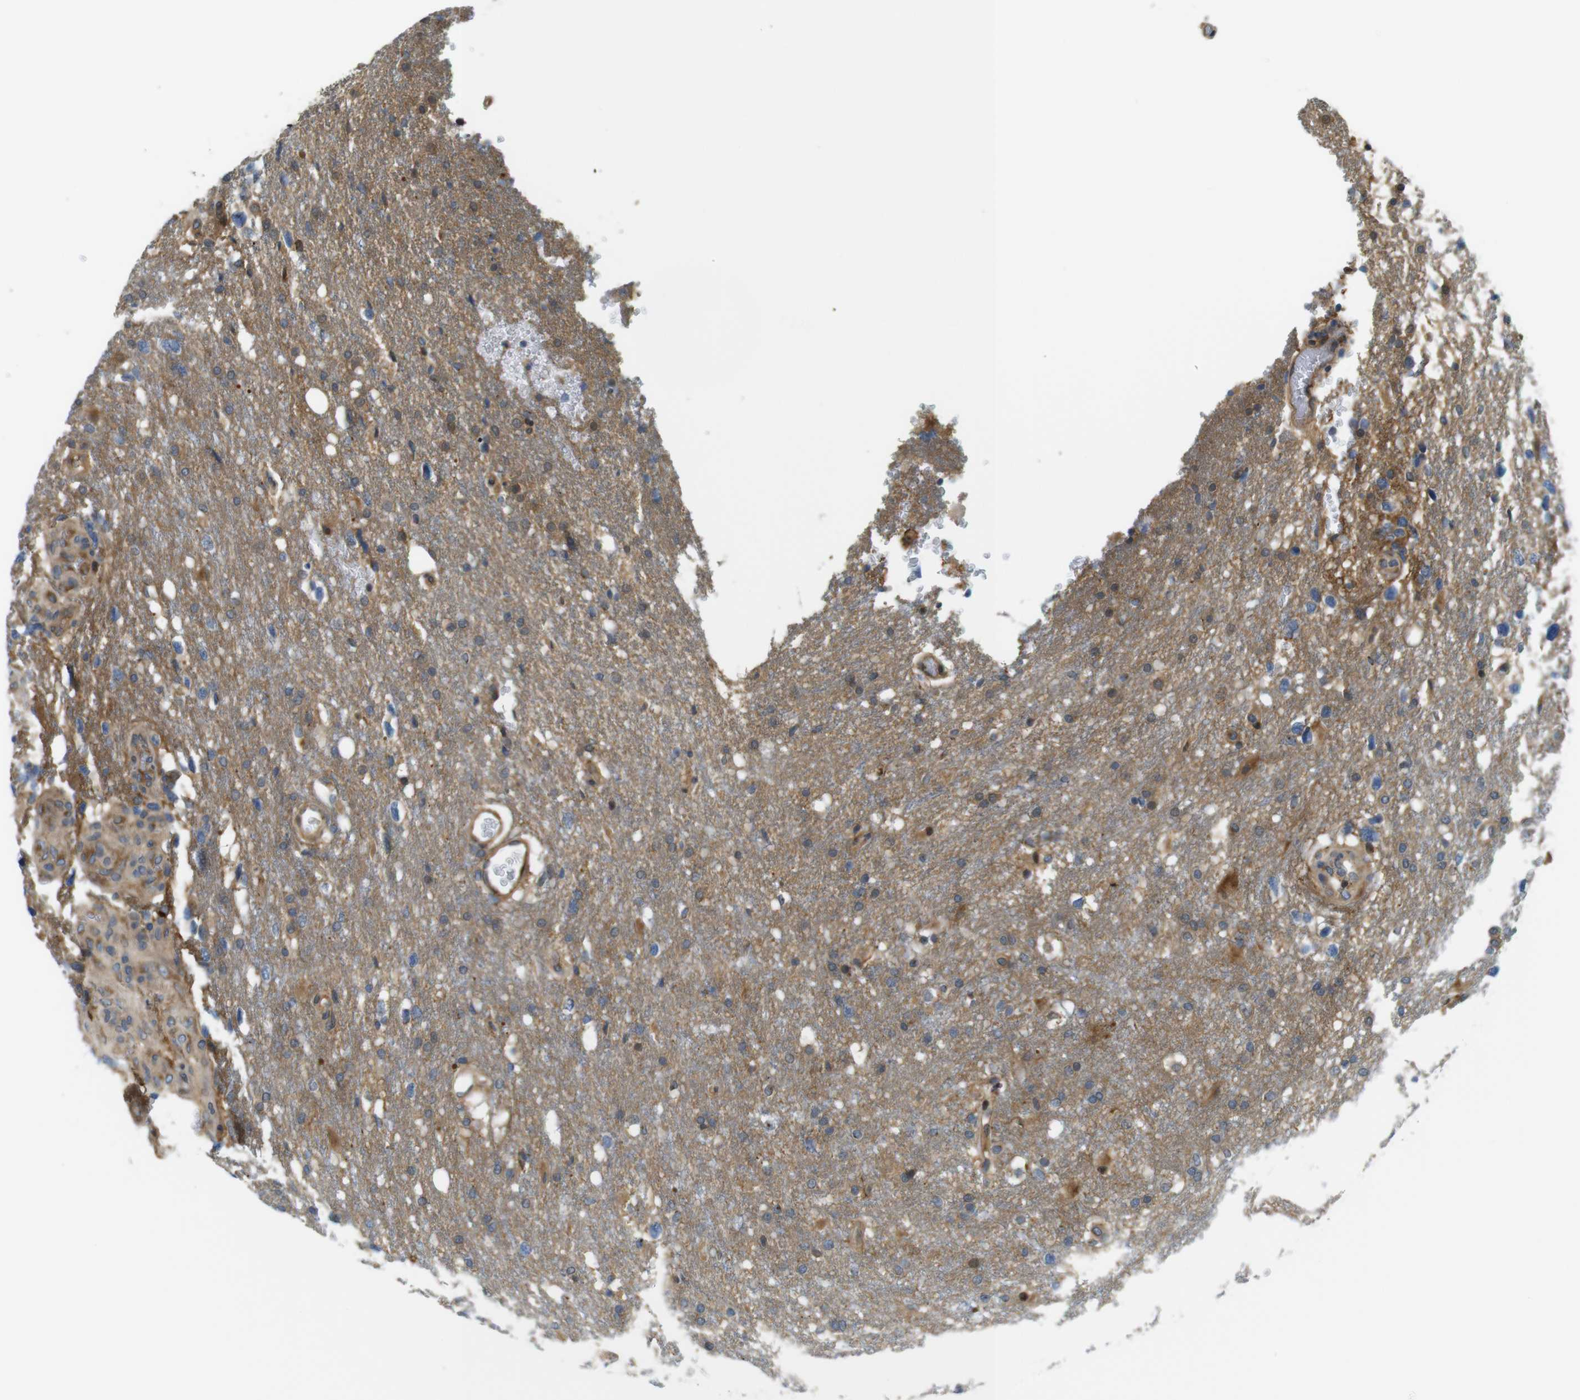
{"staining": {"intensity": "moderate", "quantity": "25%-75%", "location": "cytoplasmic/membranous"}, "tissue": "glioma", "cell_type": "Tumor cells", "image_type": "cancer", "snomed": [{"axis": "morphology", "description": "Glioma, malignant, High grade"}, {"axis": "topography", "description": "Brain"}], "caption": "Brown immunohistochemical staining in glioma exhibits moderate cytoplasmic/membranous positivity in approximately 25%-75% of tumor cells.", "gene": "ZDHHC3", "patient": {"sex": "female", "age": 58}}